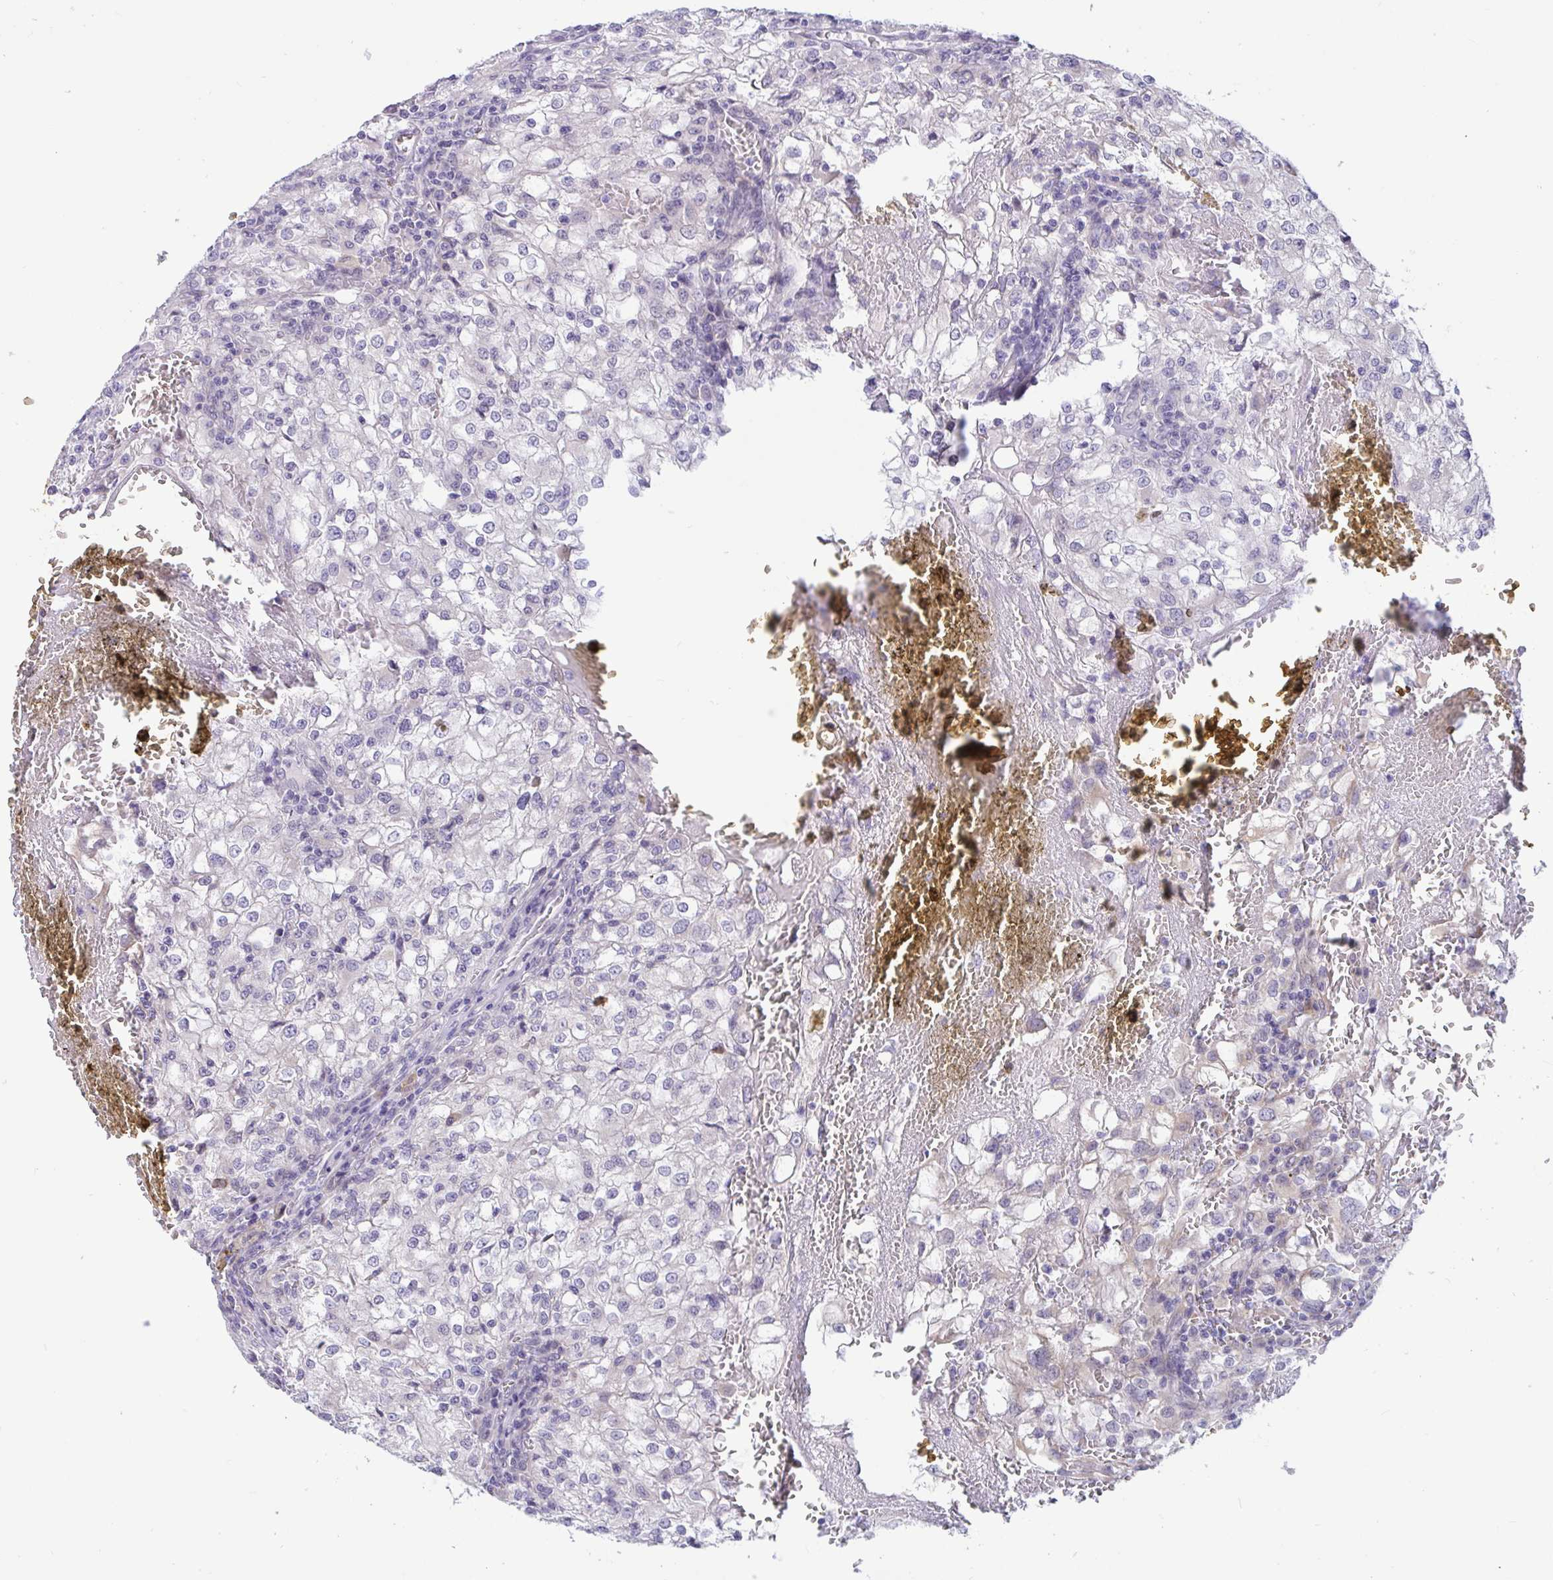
{"staining": {"intensity": "negative", "quantity": "none", "location": "none"}, "tissue": "renal cancer", "cell_type": "Tumor cells", "image_type": "cancer", "snomed": [{"axis": "morphology", "description": "Adenocarcinoma, NOS"}, {"axis": "topography", "description": "Kidney"}], "caption": "Immunohistochemistry histopathology image of human renal cancer stained for a protein (brown), which shows no positivity in tumor cells.", "gene": "CAMLG", "patient": {"sex": "female", "age": 74}}